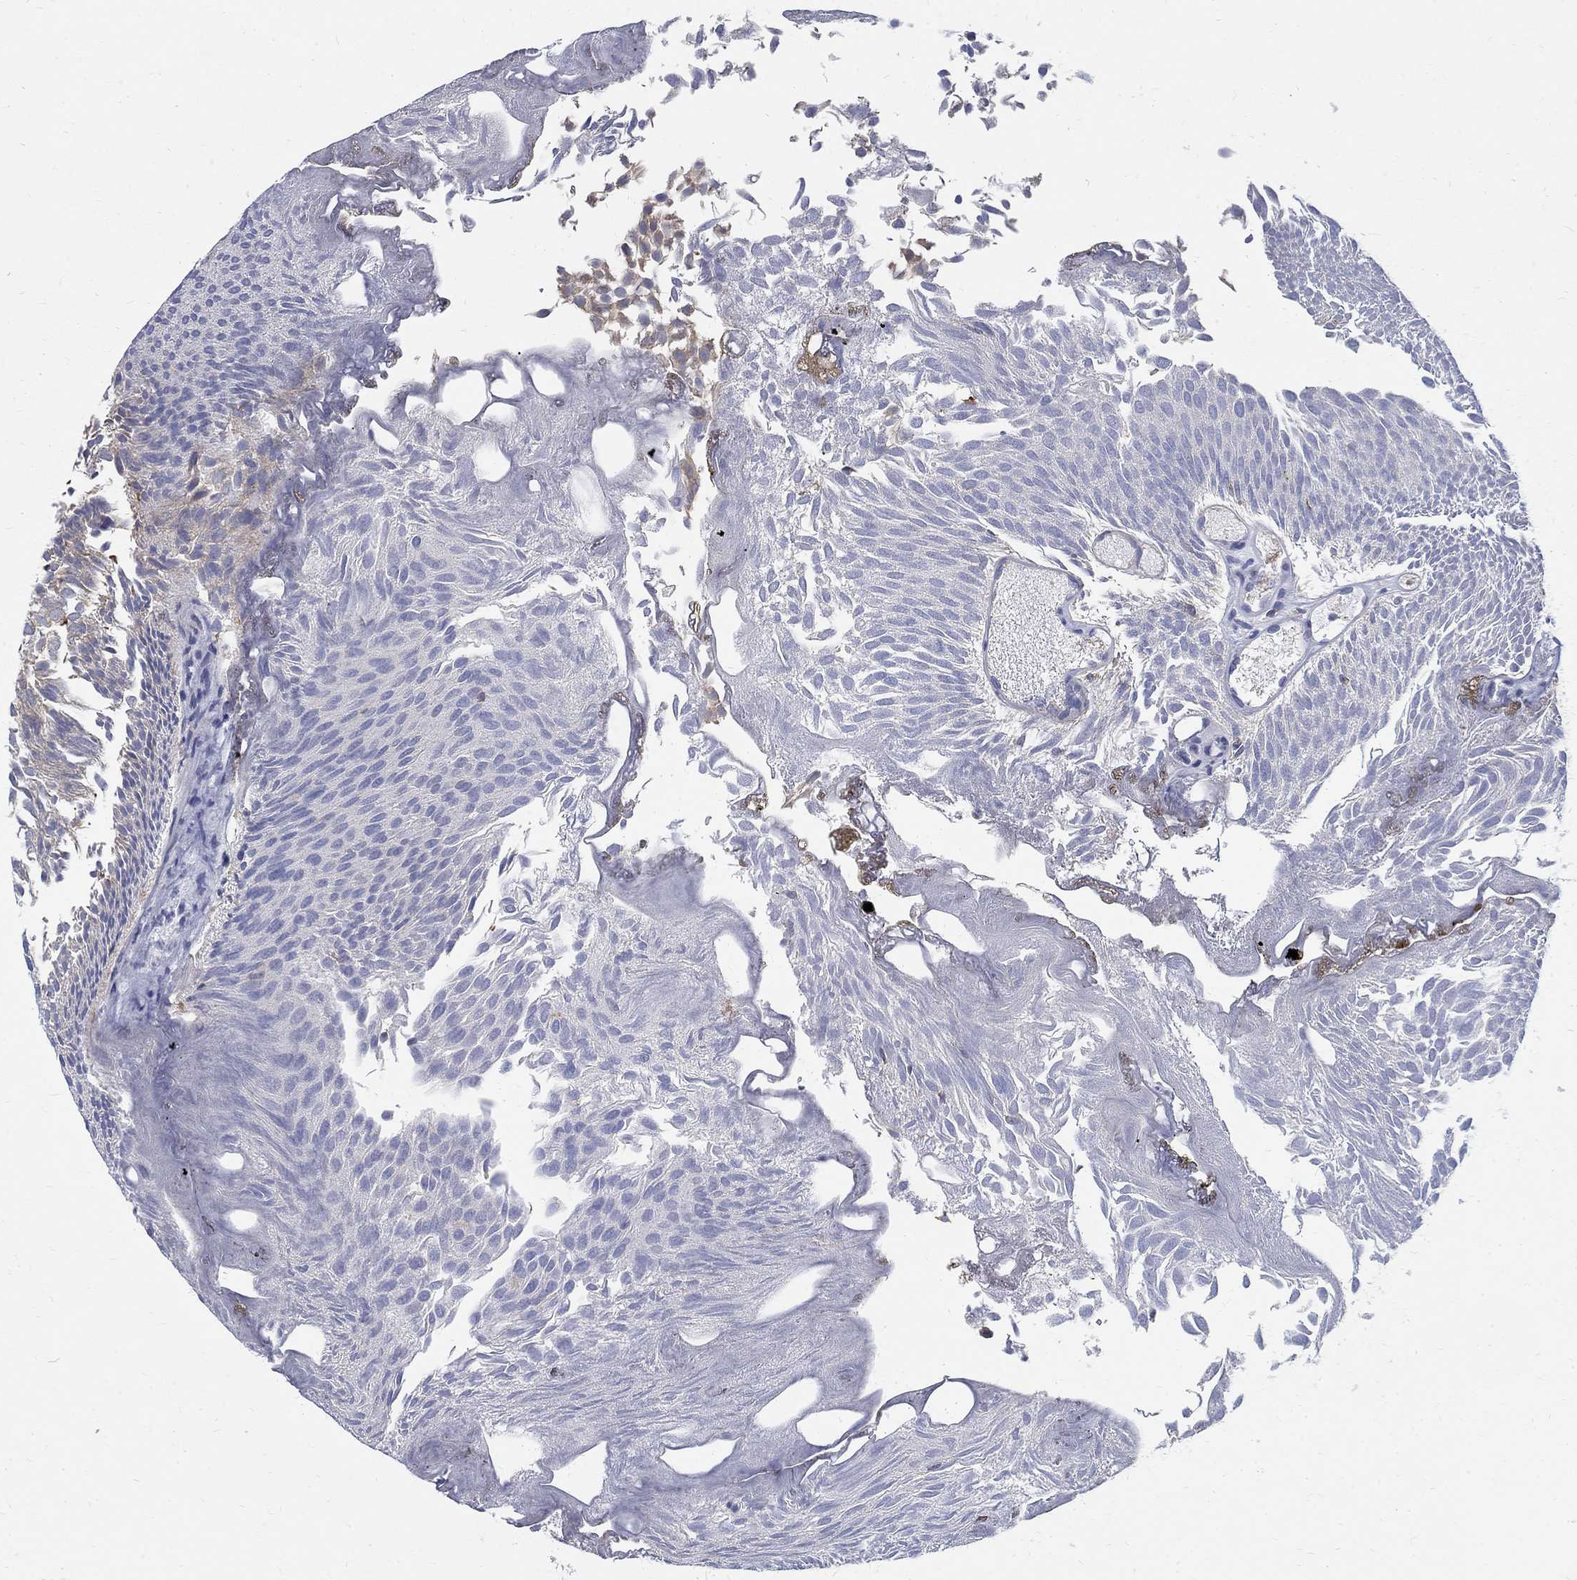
{"staining": {"intensity": "negative", "quantity": "none", "location": "none"}, "tissue": "urothelial cancer", "cell_type": "Tumor cells", "image_type": "cancer", "snomed": [{"axis": "morphology", "description": "Urothelial carcinoma, Low grade"}, {"axis": "topography", "description": "Urinary bladder"}], "caption": "An IHC histopathology image of low-grade urothelial carcinoma is shown. There is no staining in tumor cells of low-grade urothelial carcinoma.", "gene": "AGAP2", "patient": {"sex": "male", "age": 52}}